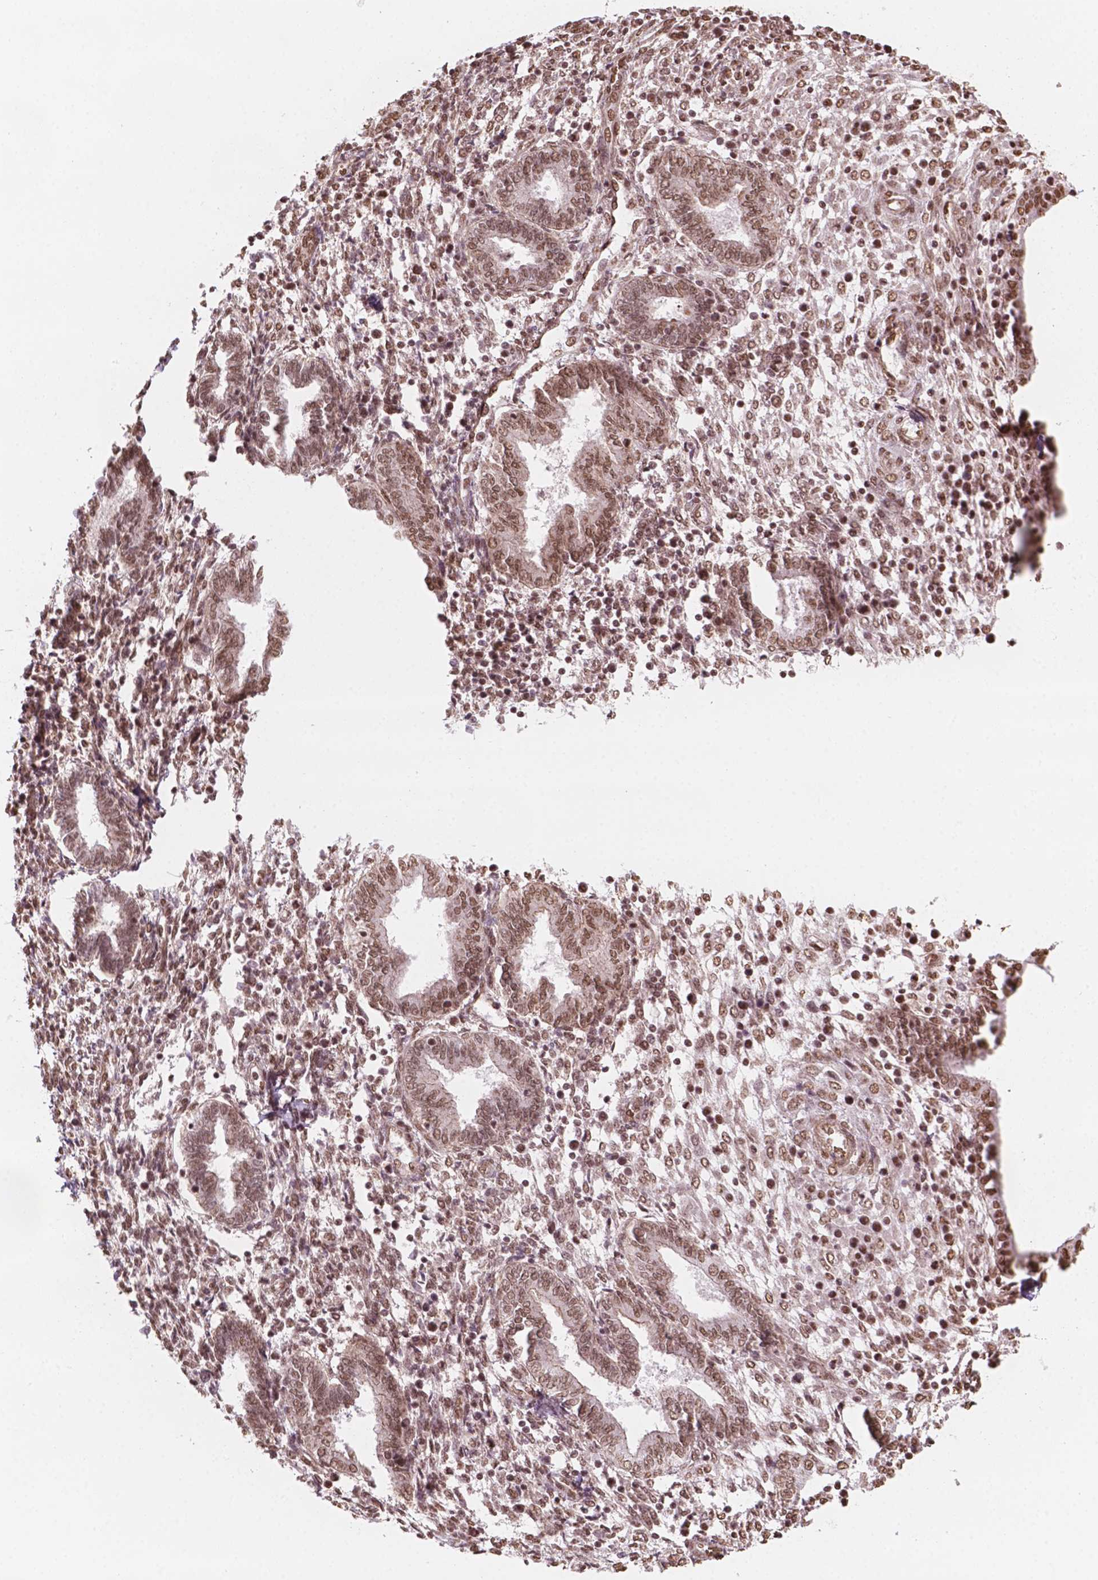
{"staining": {"intensity": "moderate", "quantity": "25%-75%", "location": "nuclear"}, "tissue": "endometrium", "cell_type": "Cells in endometrial stroma", "image_type": "normal", "snomed": [{"axis": "morphology", "description": "Normal tissue, NOS"}, {"axis": "topography", "description": "Endometrium"}], "caption": "IHC of benign human endometrium exhibits medium levels of moderate nuclear positivity in approximately 25%-75% of cells in endometrial stroma. Using DAB (brown) and hematoxylin (blue) stains, captured at high magnification using brightfield microscopy.", "gene": "GTF3C5", "patient": {"sex": "female", "age": 42}}